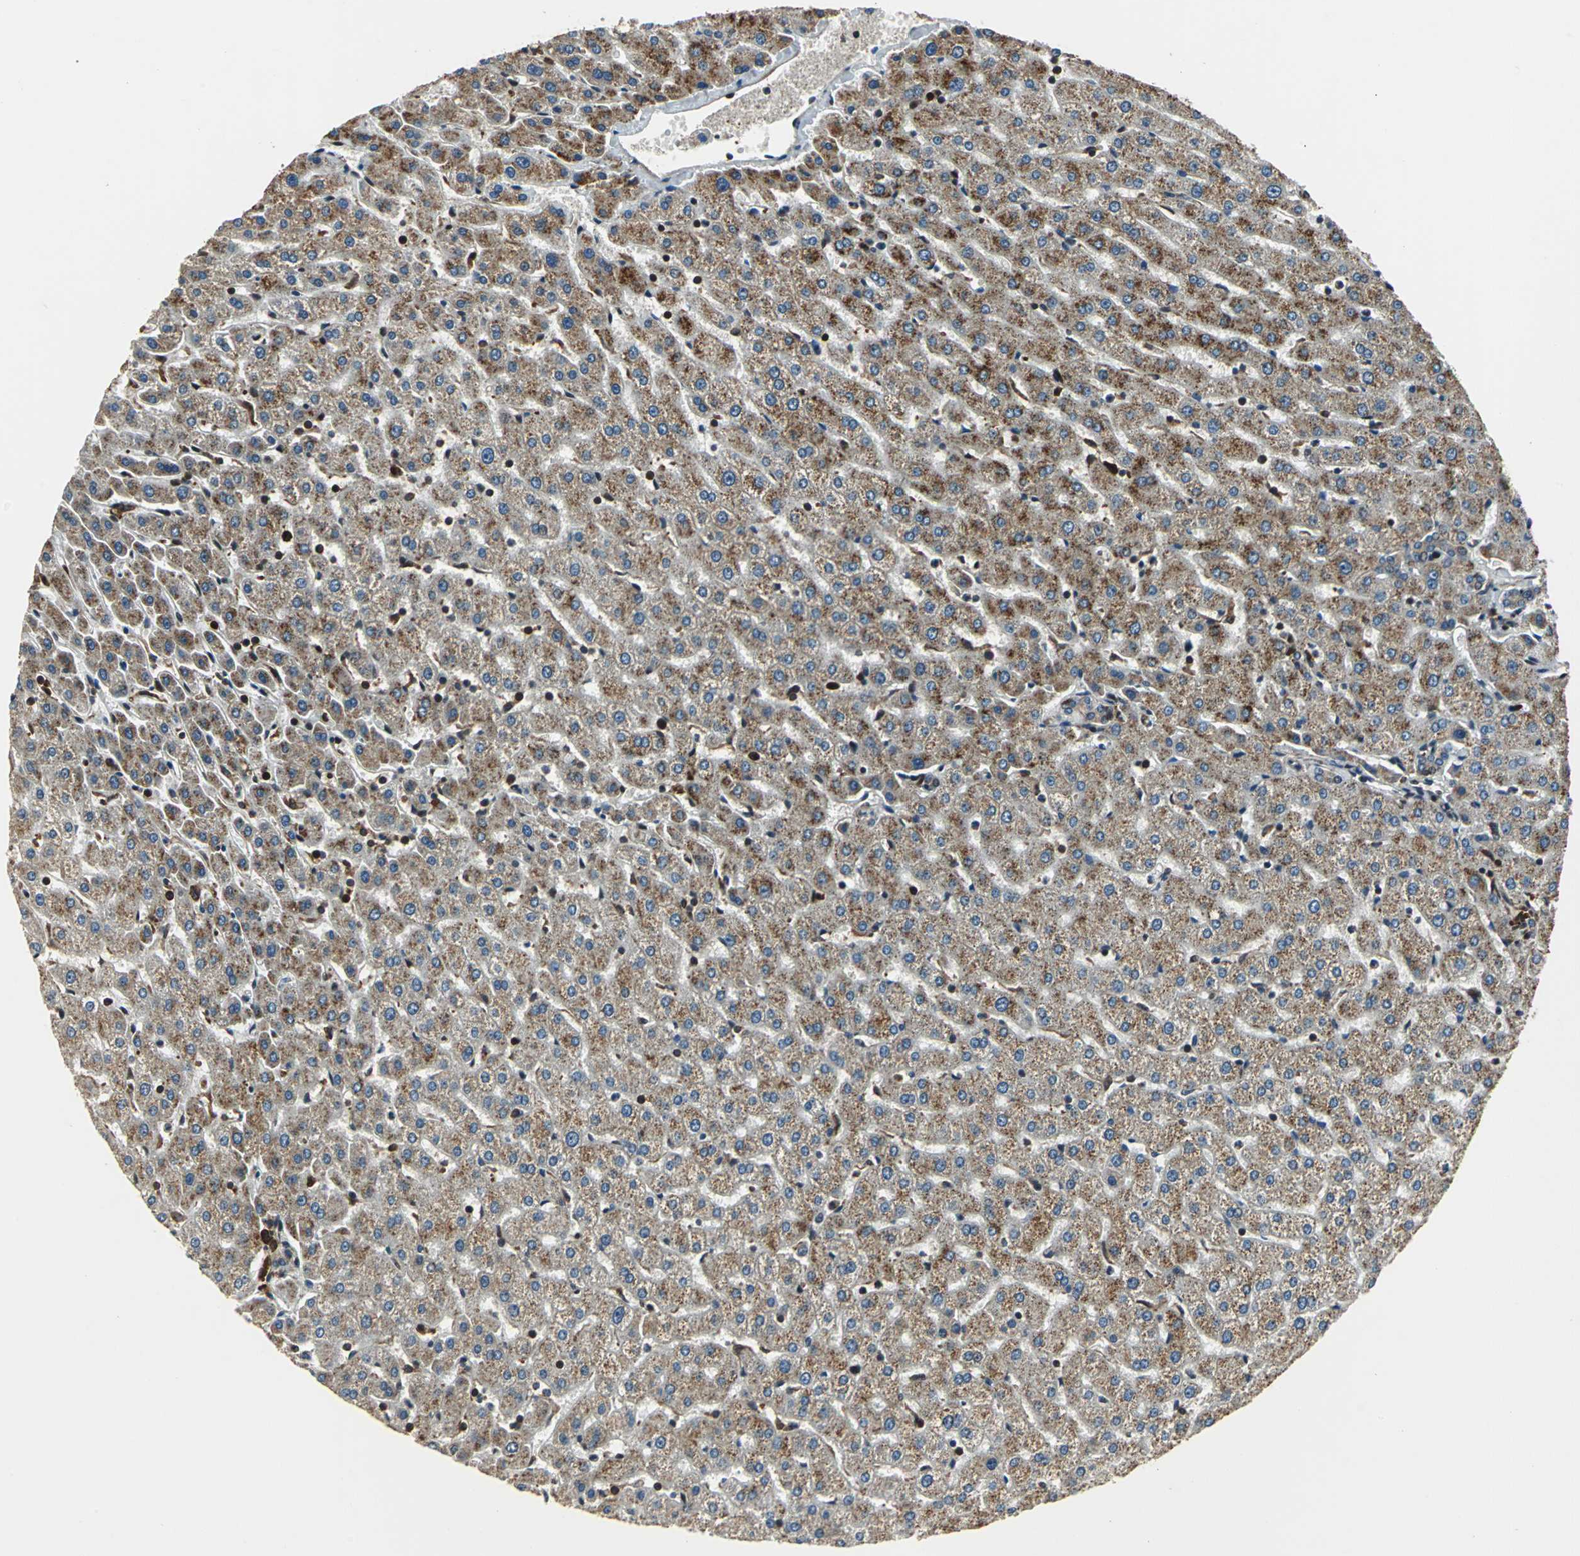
{"staining": {"intensity": "moderate", "quantity": ">75%", "location": "cytoplasmic/membranous"}, "tissue": "liver", "cell_type": "Hepatocytes", "image_type": "normal", "snomed": [{"axis": "morphology", "description": "Normal tissue, NOS"}, {"axis": "morphology", "description": "Fibrosis, NOS"}, {"axis": "topography", "description": "Liver"}], "caption": "Protein staining of normal liver reveals moderate cytoplasmic/membranous staining in about >75% of hepatocytes. Using DAB (brown) and hematoxylin (blue) stains, captured at high magnification using brightfield microscopy.", "gene": "AATF", "patient": {"sex": "female", "age": 29}}